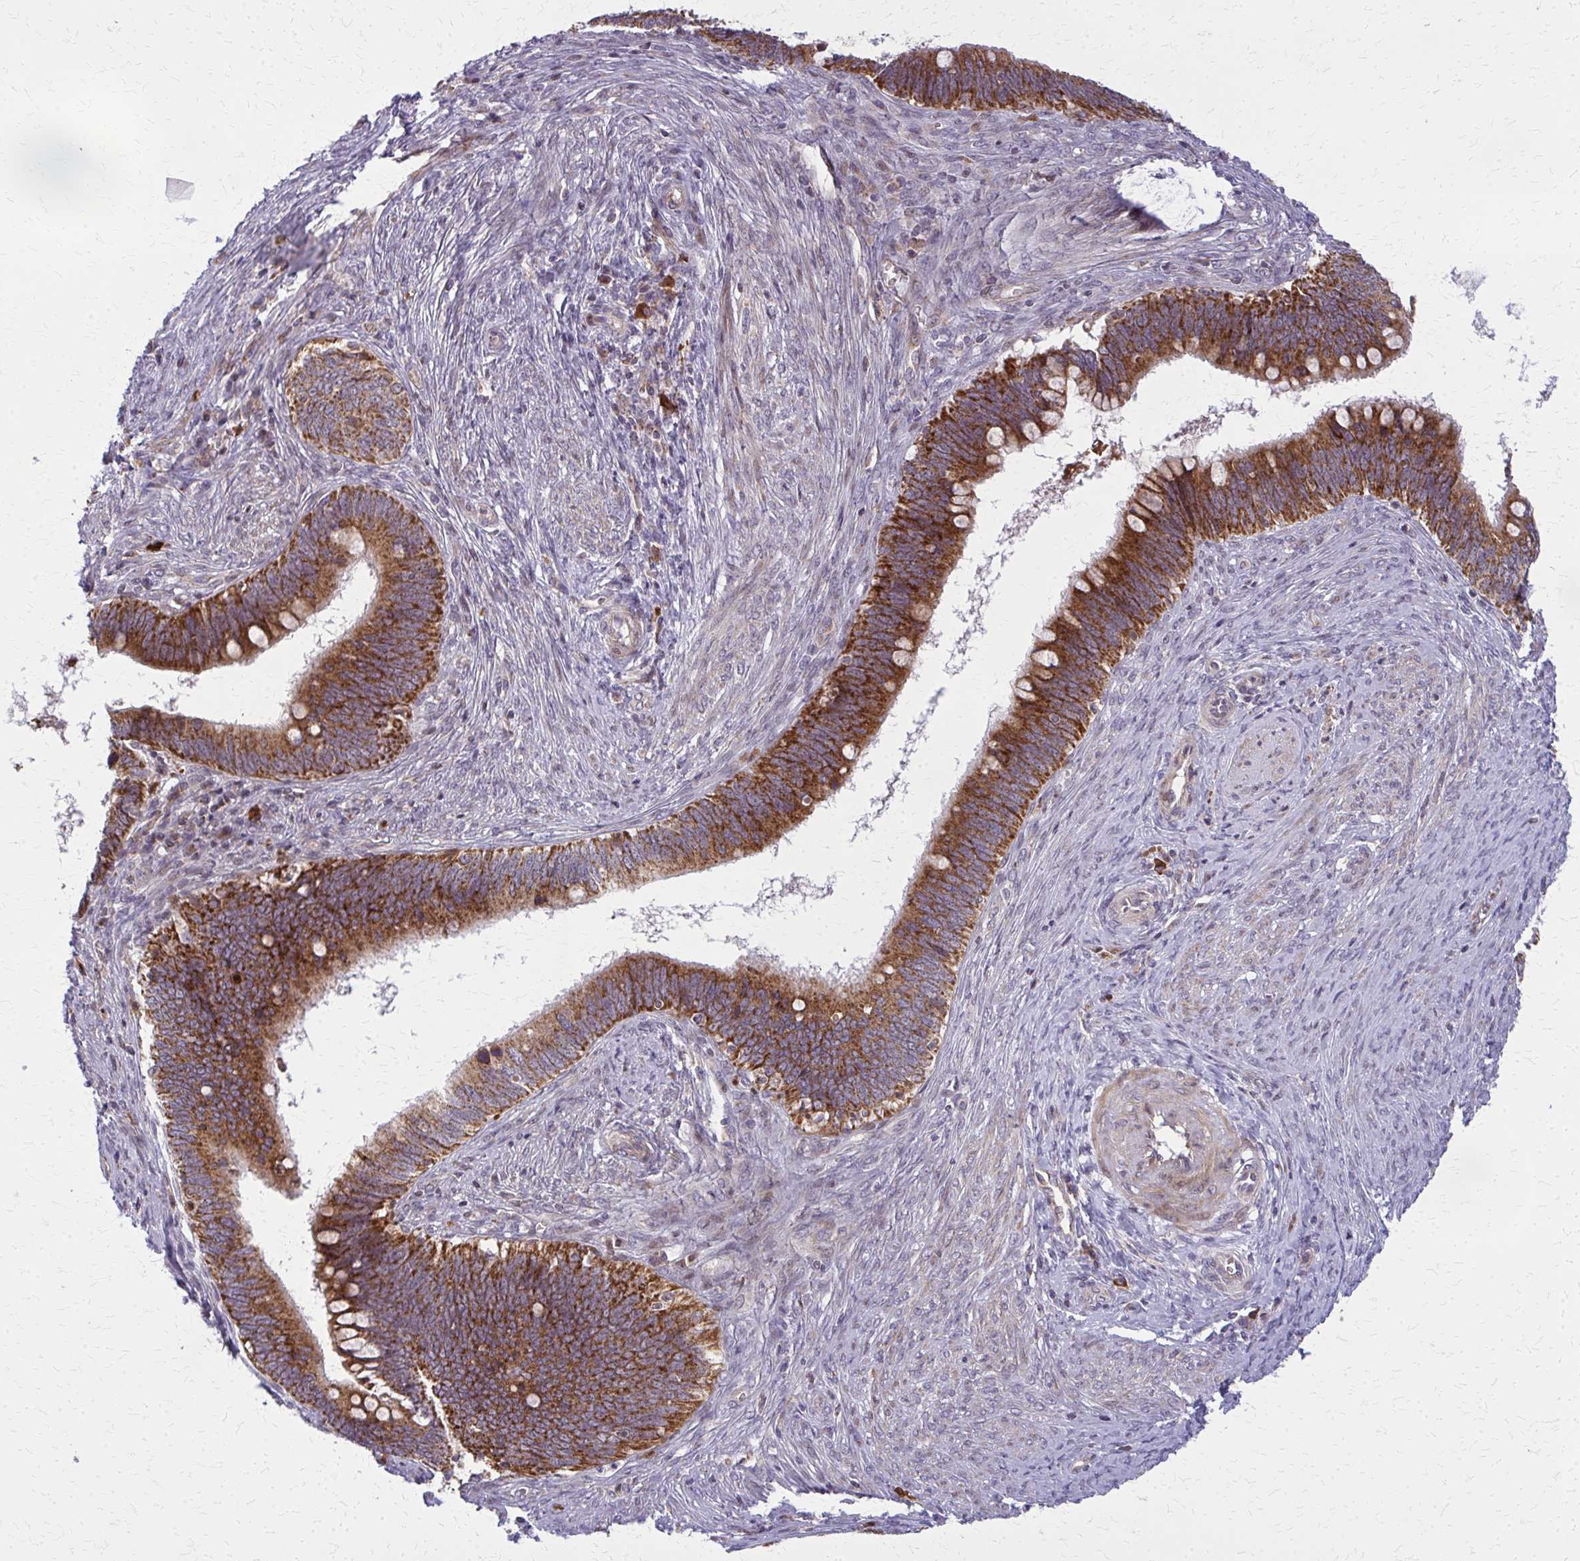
{"staining": {"intensity": "strong", "quantity": ">75%", "location": "cytoplasmic/membranous"}, "tissue": "cervical cancer", "cell_type": "Tumor cells", "image_type": "cancer", "snomed": [{"axis": "morphology", "description": "Adenocarcinoma, NOS"}, {"axis": "topography", "description": "Cervix"}], "caption": "Tumor cells demonstrate high levels of strong cytoplasmic/membranous staining in about >75% of cells in cervical cancer.", "gene": "MCCC1", "patient": {"sex": "female", "age": 42}}